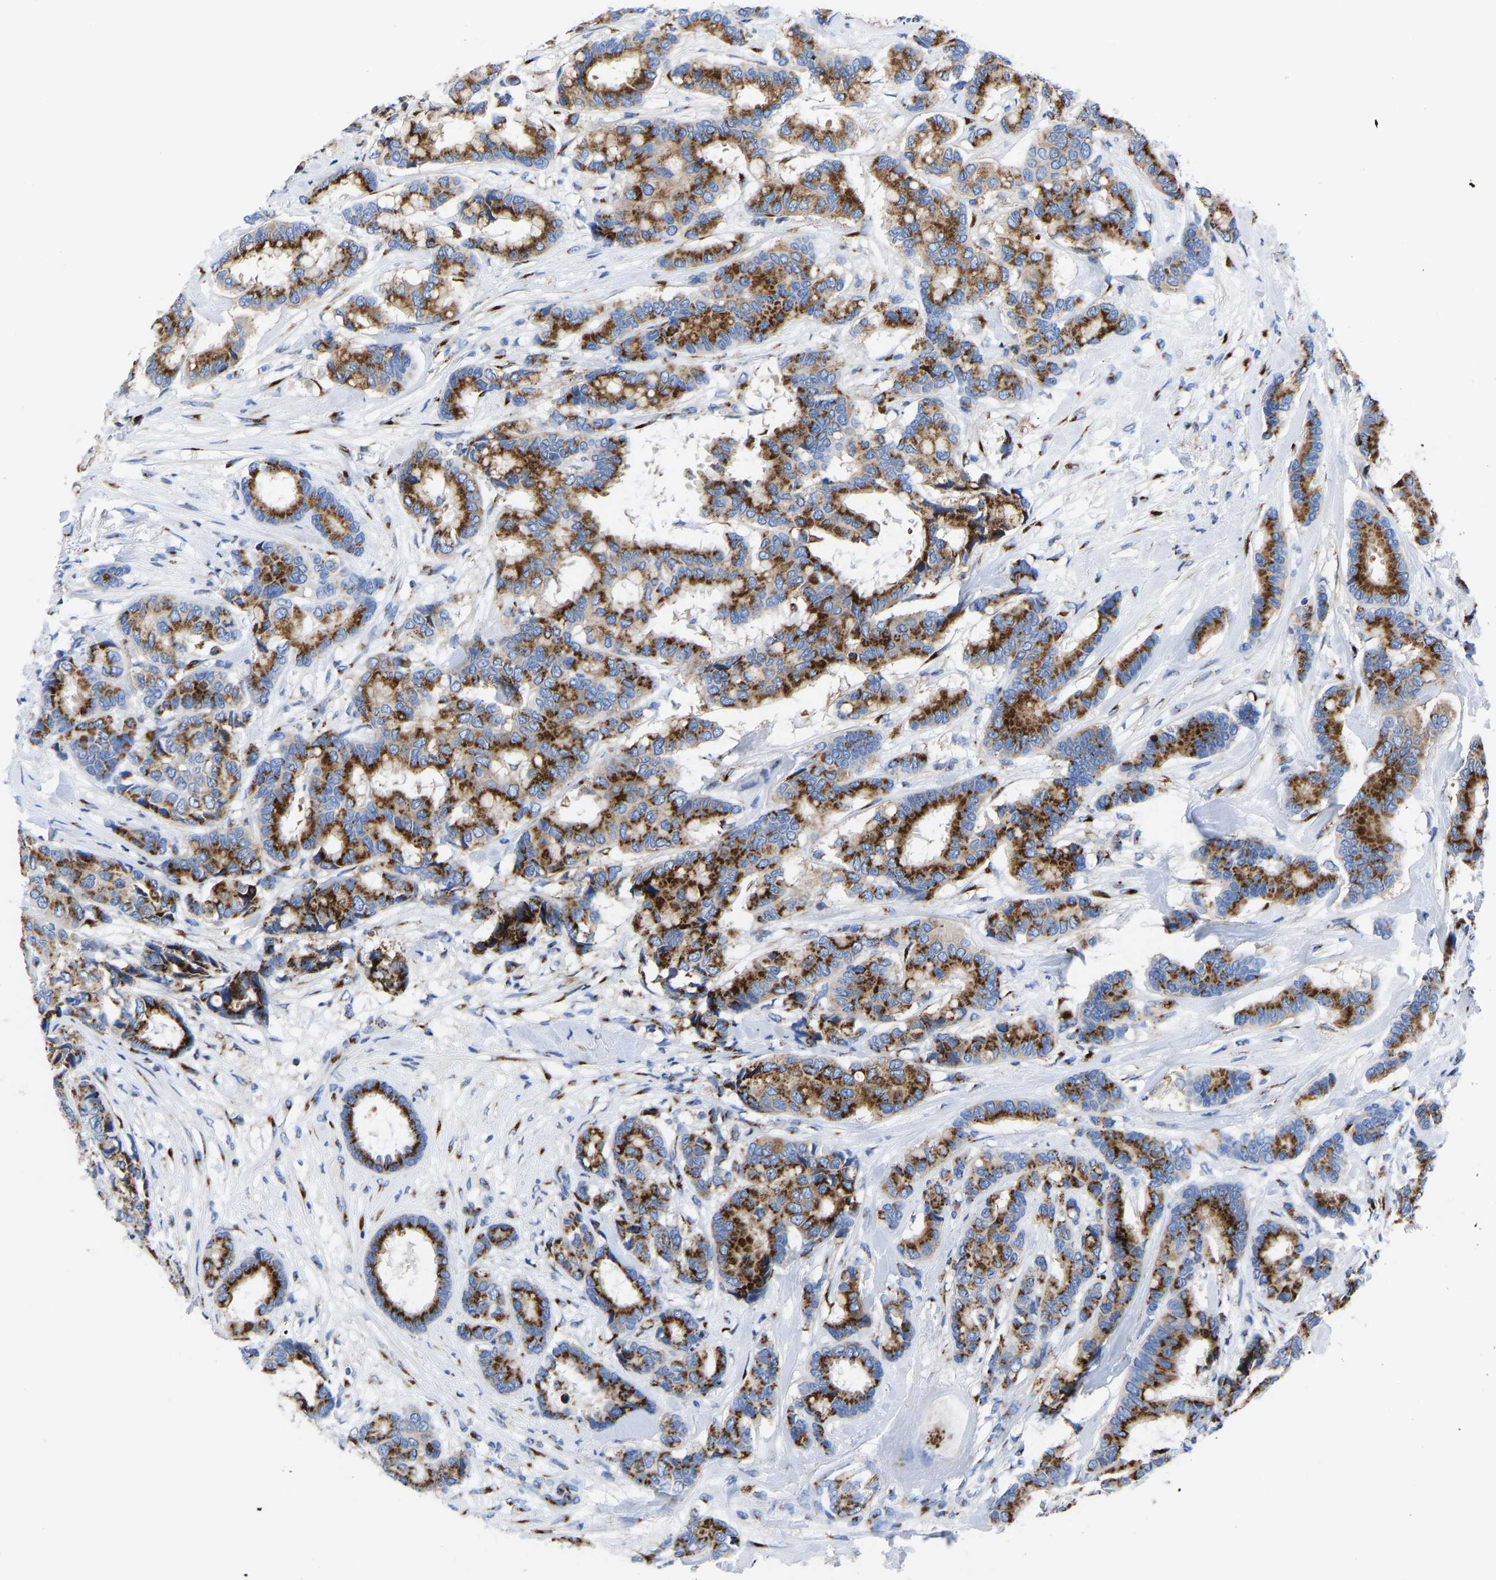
{"staining": {"intensity": "strong", "quantity": ">75%", "location": "cytoplasmic/membranous"}, "tissue": "breast cancer", "cell_type": "Tumor cells", "image_type": "cancer", "snomed": [{"axis": "morphology", "description": "Duct carcinoma"}, {"axis": "topography", "description": "Breast"}], "caption": "Tumor cells demonstrate strong cytoplasmic/membranous expression in about >75% of cells in breast cancer.", "gene": "TMEM87A", "patient": {"sex": "female", "age": 87}}